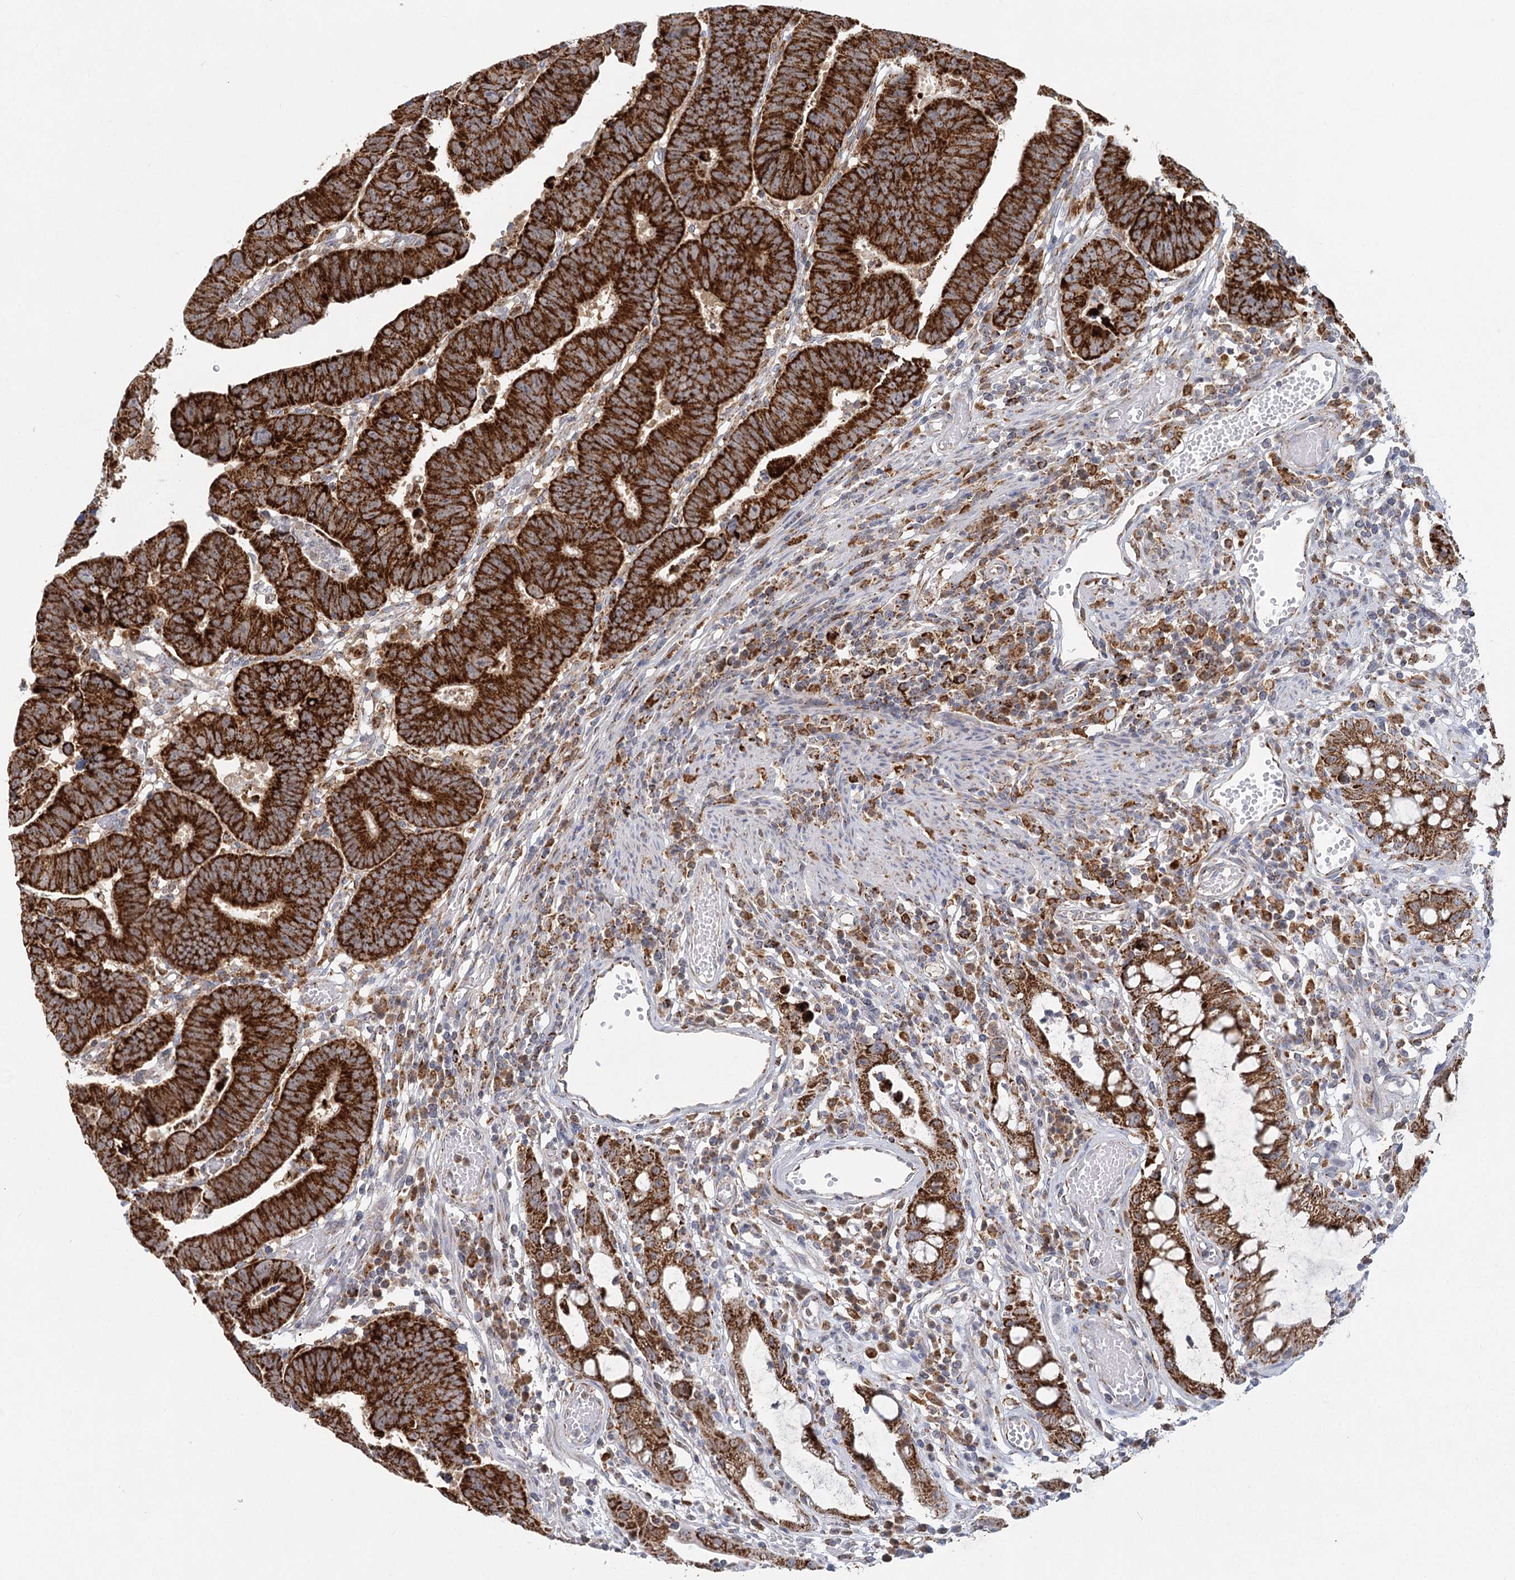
{"staining": {"intensity": "strong", "quantity": ">75%", "location": "cytoplasmic/membranous"}, "tissue": "colorectal cancer", "cell_type": "Tumor cells", "image_type": "cancer", "snomed": [{"axis": "morphology", "description": "Adenocarcinoma, NOS"}, {"axis": "topography", "description": "Rectum"}], "caption": "This image reveals immunohistochemistry staining of human colorectal adenocarcinoma, with high strong cytoplasmic/membranous positivity in about >75% of tumor cells.", "gene": "TAS1R1", "patient": {"sex": "female", "age": 65}}